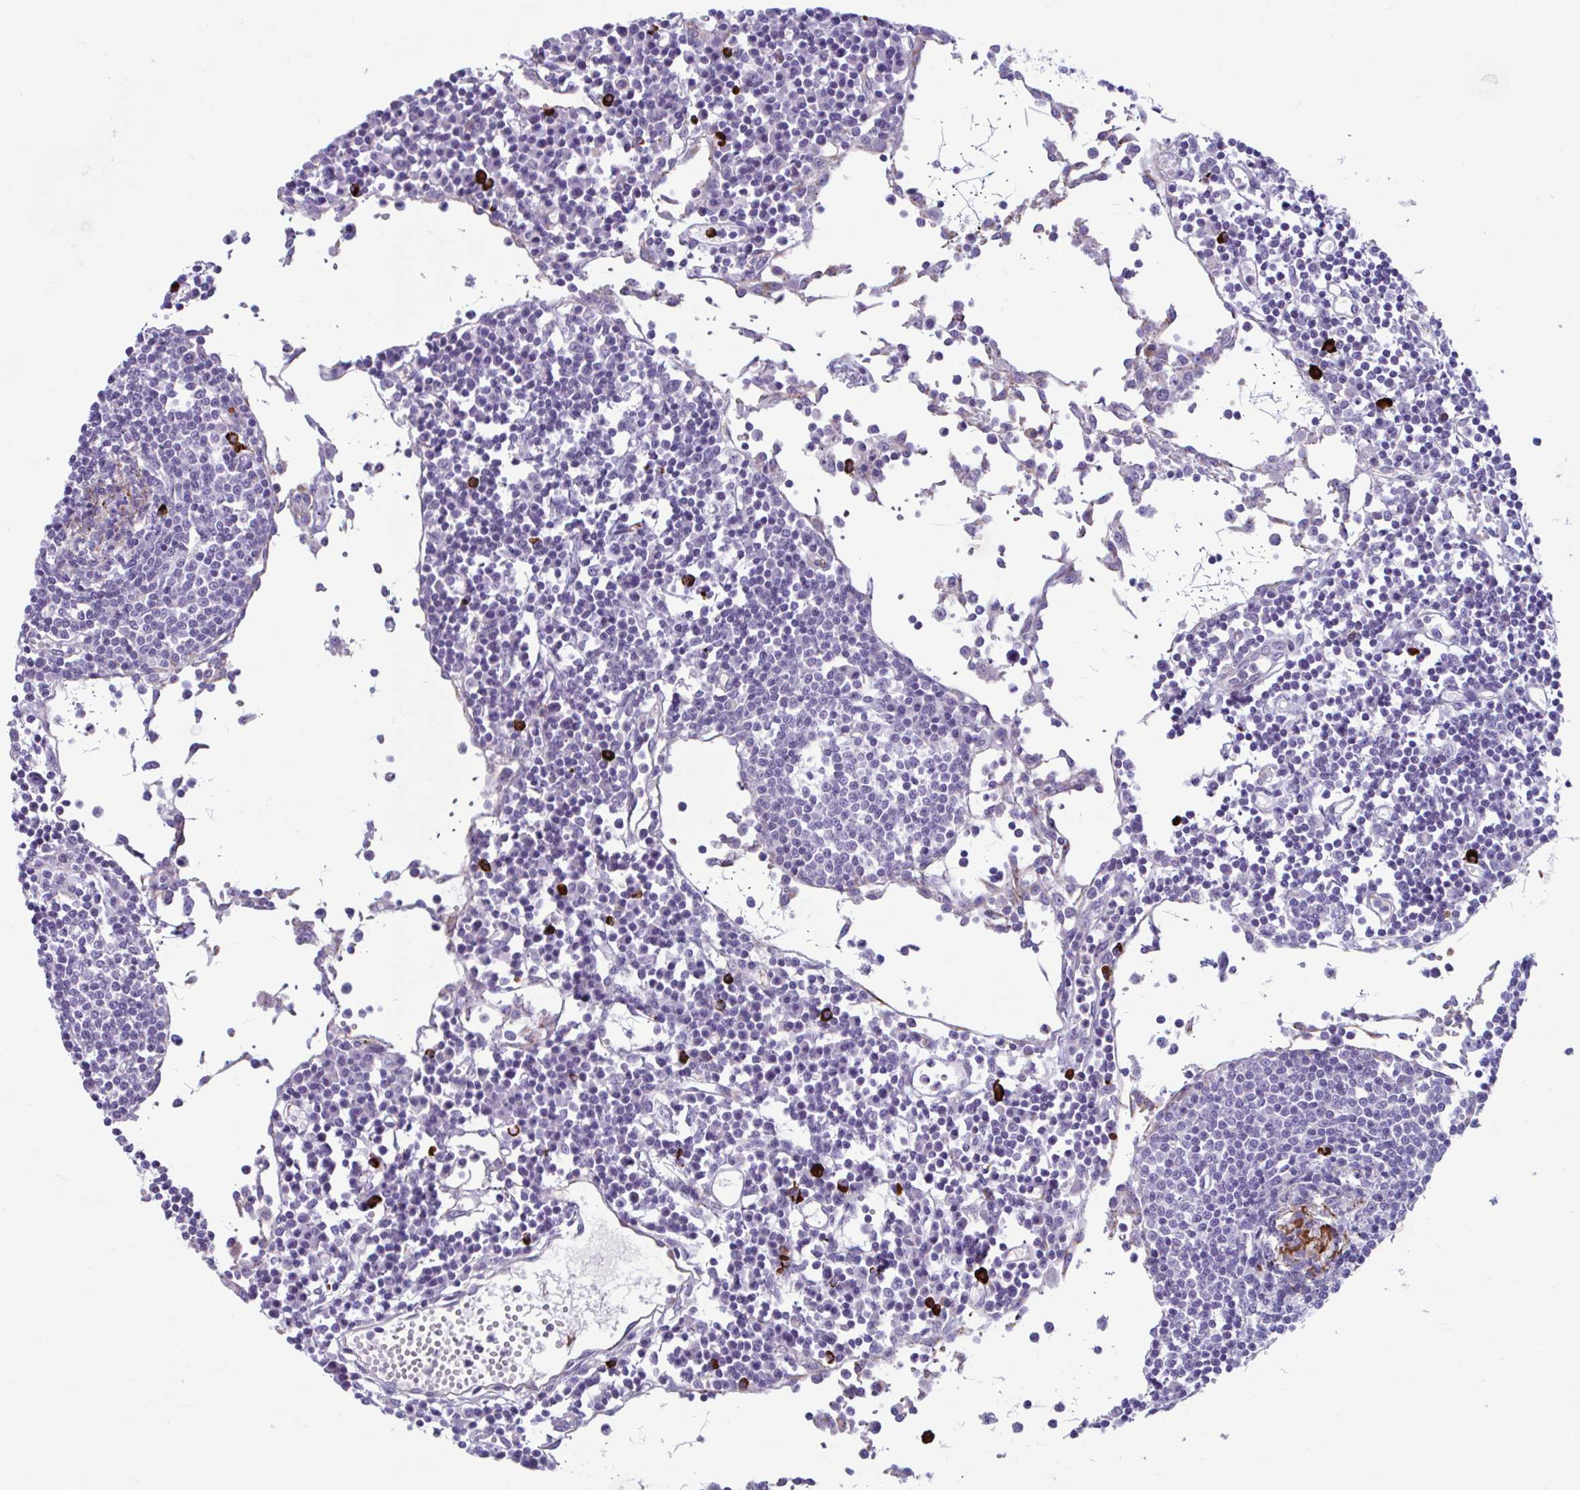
{"staining": {"intensity": "strong", "quantity": "<25%", "location": "cytoplasmic/membranous"}, "tissue": "lymph node", "cell_type": "Non-germinal center cells", "image_type": "normal", "snomed": [{"axis": "morphology", "description": "Normal tissue, NOS"}, {"axis": "topography", "description": "Lymph node"}], "caption": "Immunohistochemistry (IHC) histopathology image of normal lymph node stained for a protein (brown), which demonstrates medium levels of strong cytoplasmic/membranous expression in about <25% of non-germinal center cells.", "gene": "C12orf71", "patient": {"sex": "female", "age": 78}}